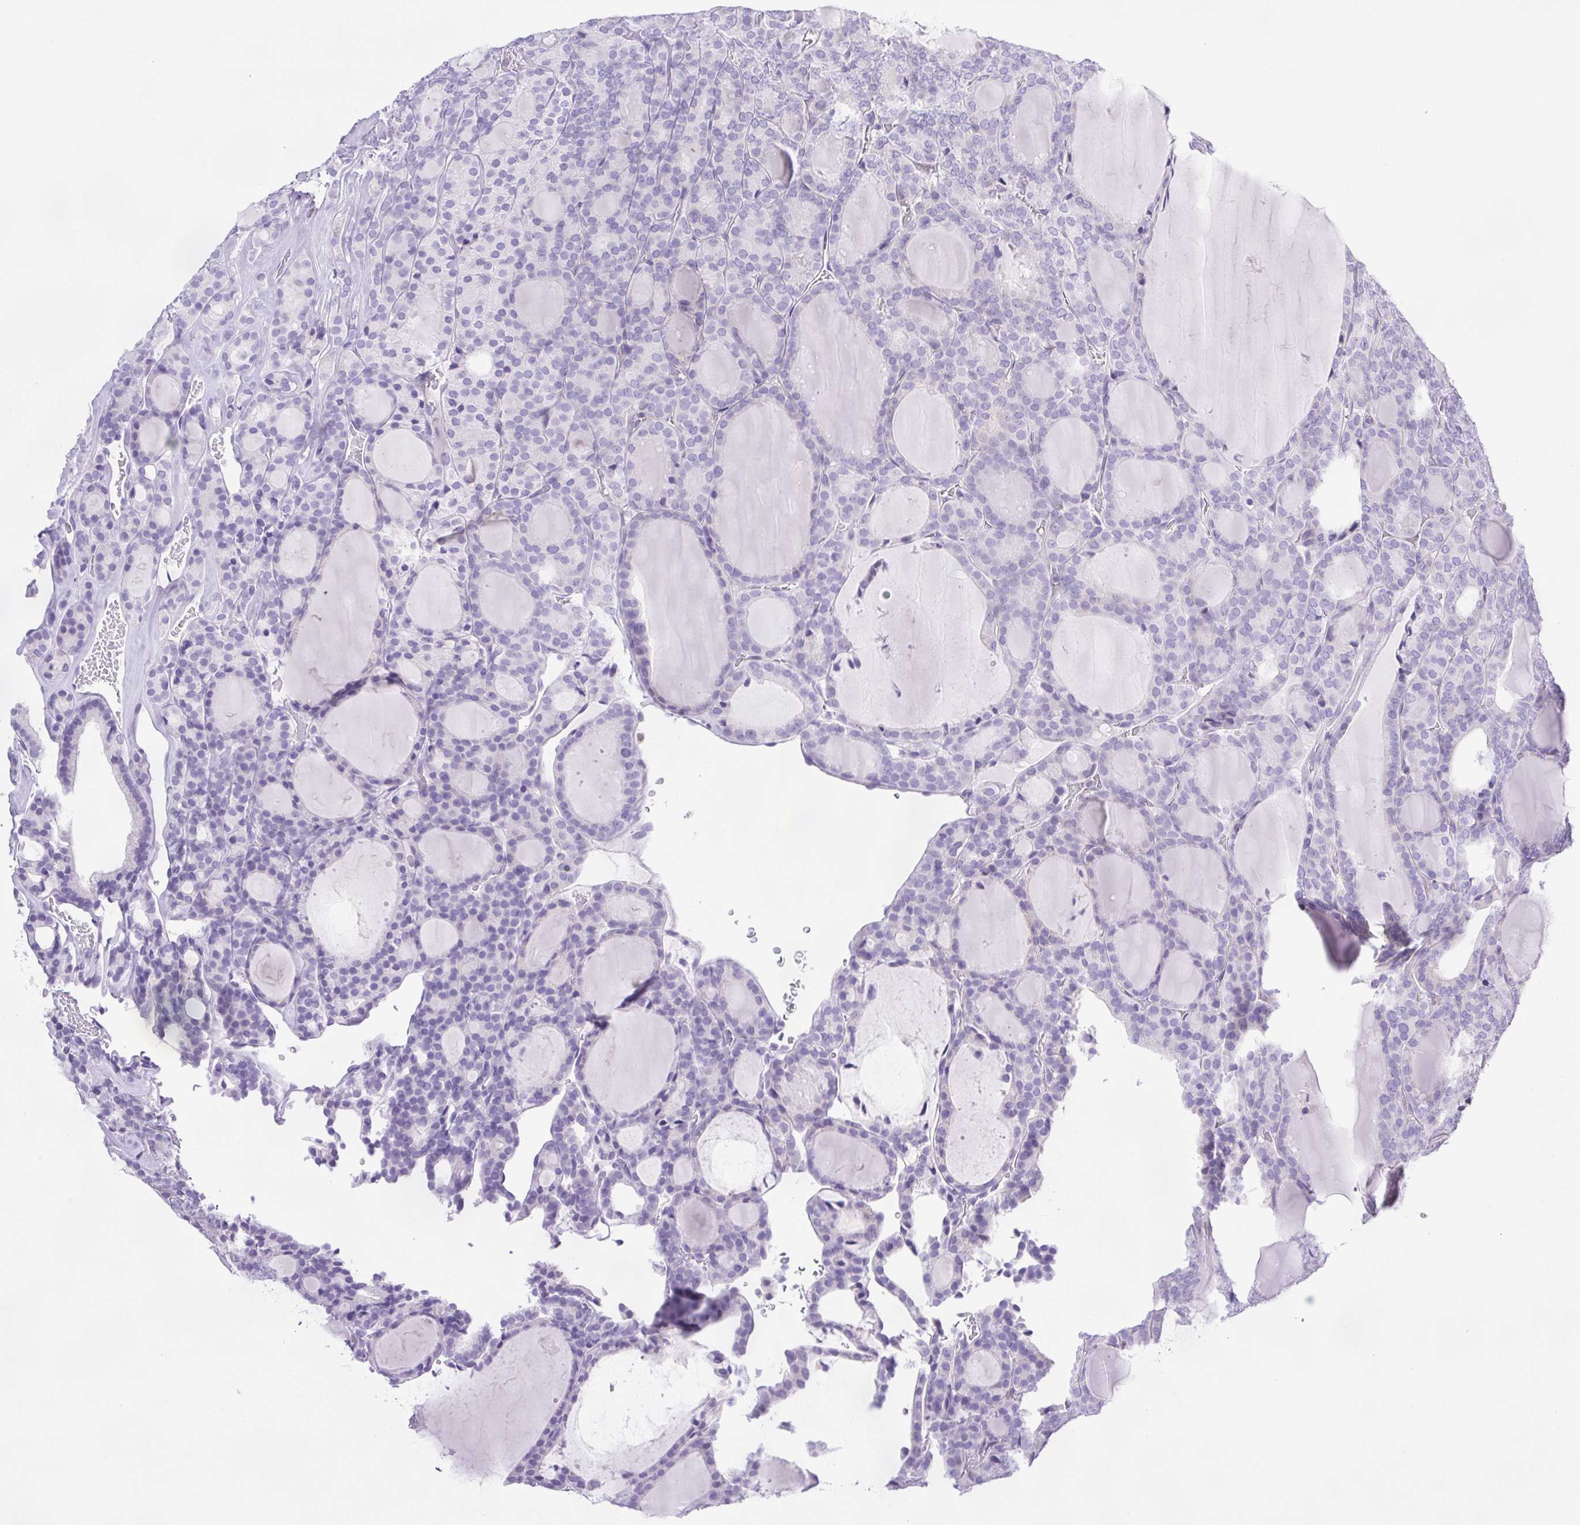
{"staining": {"intensity": "negative", "quantity": "none", "location": "none"}, "tissue": "thyroid cancer", "cell_type": "Tumor cells", "image_type": "cancer", "snomed": [{"axis": "morphology", "description": "Follicular adenoma carcinoma, NOS"}, {"axis": "topography", "description": "Thyroid gland"}], "caption": "This is an IHC histopathology image of thyroid cancer (follicular adenoma carcinoma). There is no staining in tumor cells.", "gene": "SYNPR", "patient": {"sex": "male", "age": 74}}